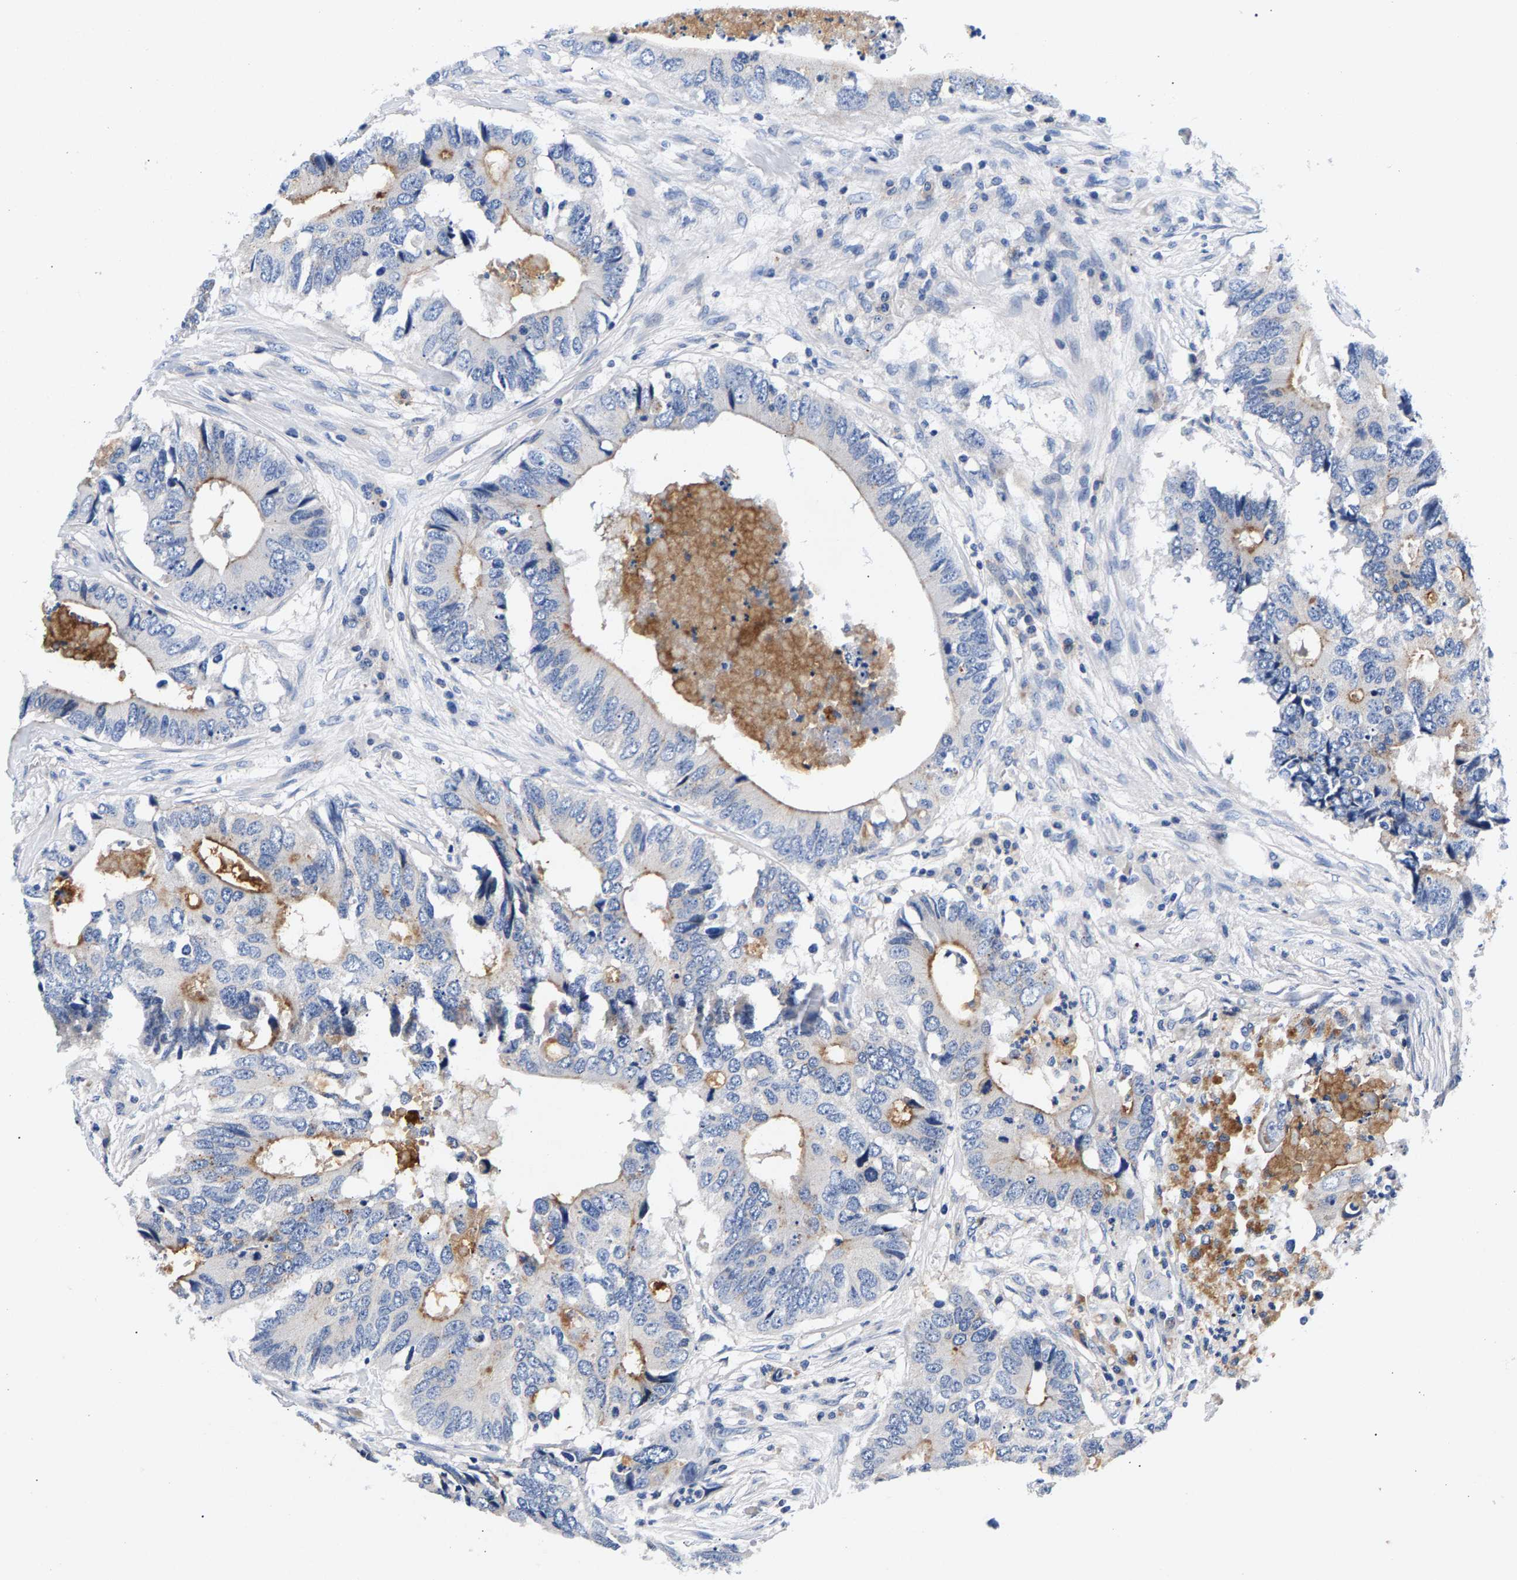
{"staining": {"intensity": "negative", "quantity": "none", "location": "none"}, "tissue": "colorectal cancer", "cell_type": "Tumor cells", "image_type": "cancer", "snomed": [{"axis": "morphology", "description": "Adenocarcinoma, NOS"}, {"axis": "topography", "description": "Colon"}], "caption": "Image shows no significant protein expression in tumor cells of colorectal adenocarcinoma.", "gene": "P2RY4", "patient": {"sex": "male", "age": 71}}